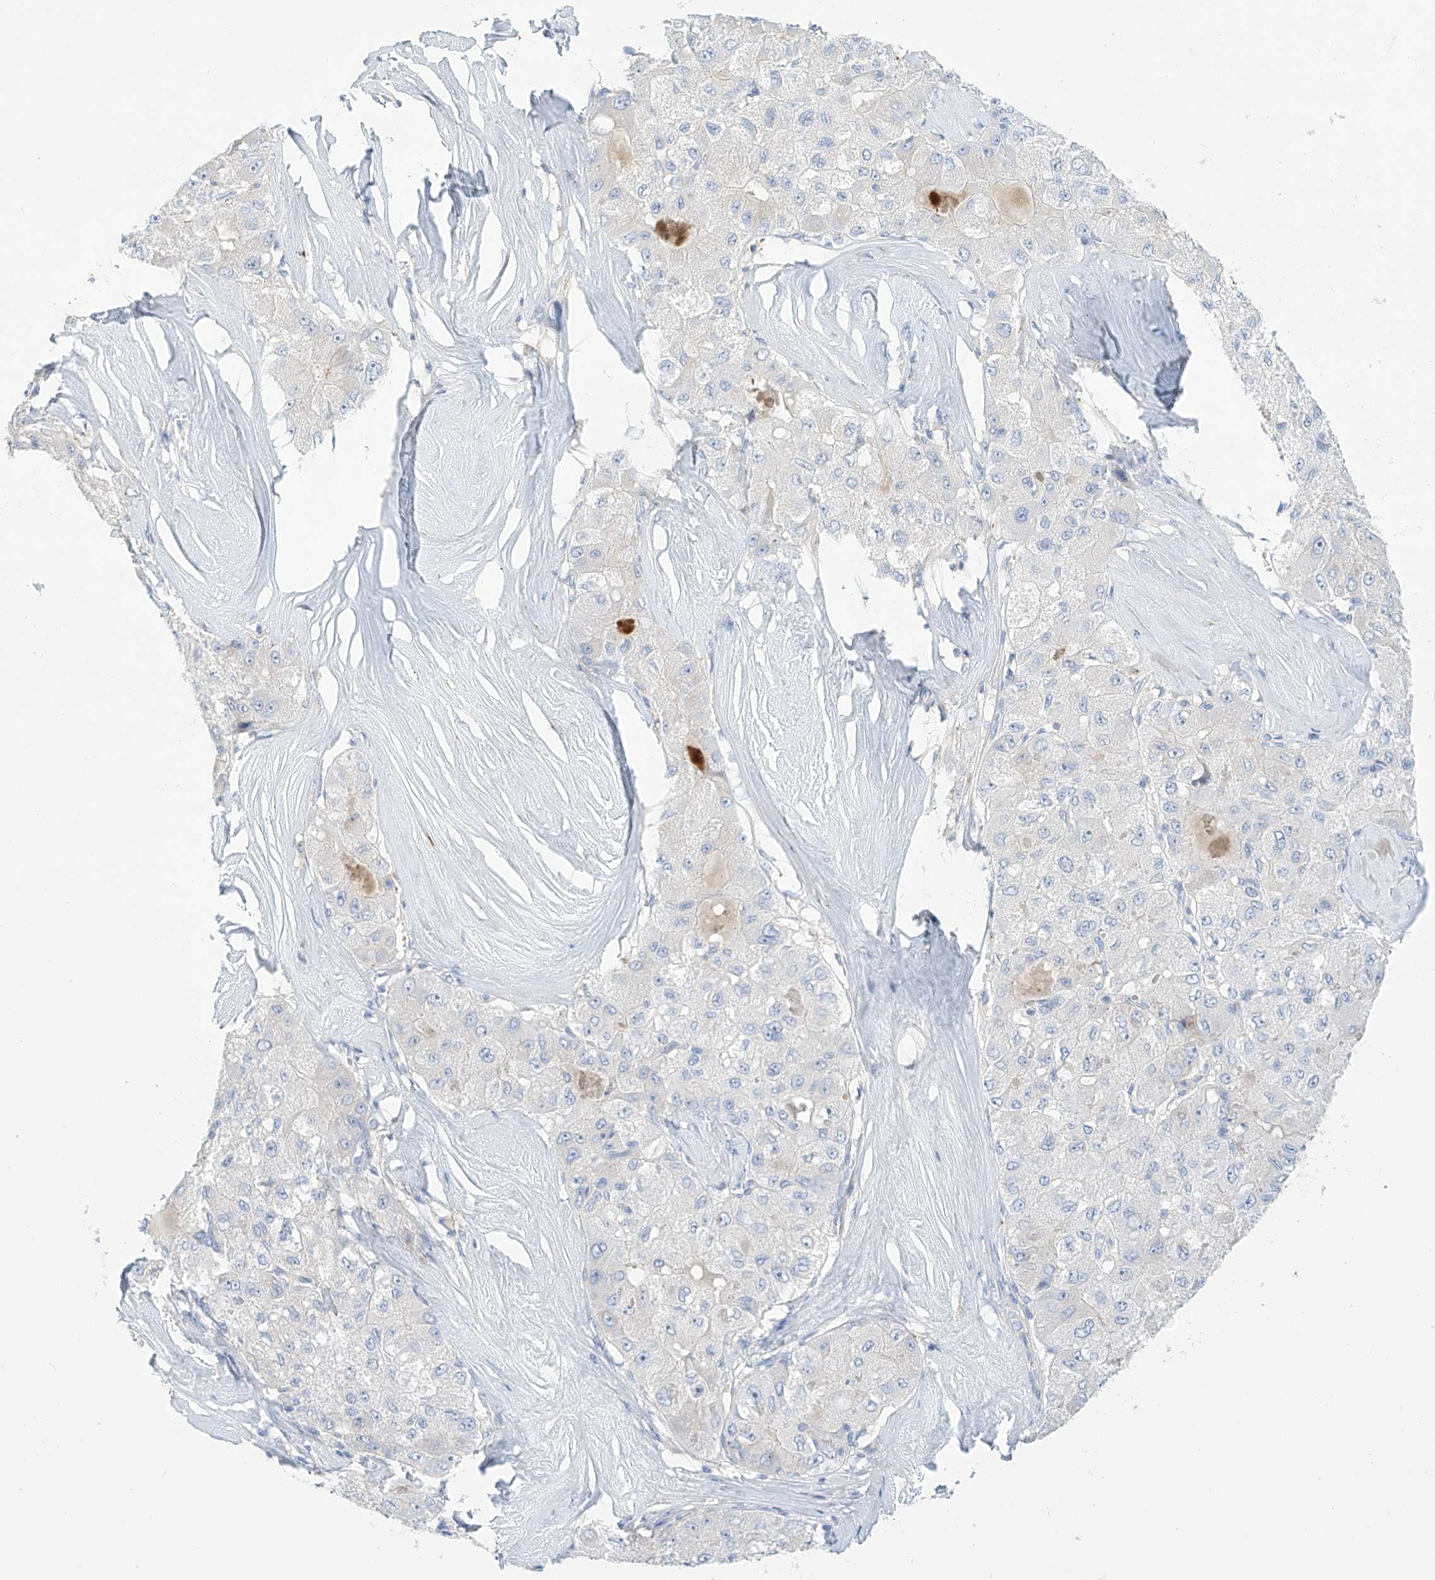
{"staining": {"intensity": "negative", "quantity": "none", "location": "none"}, "tissue": "liver cancer", "cell_type": "Tumor cells", "image_type": "cancer", "snomed": [{"axis": "morphology", "description": "Carcinoma, Hepatocellular, NOS"}, {"axis": "topography", "description": "Liver"}], "caption": "Liver cancer stained for a protein using immunohistochemistry (IHC) exhibits no expression tumor cells.", "gene": "FABP2", "patient": {"sex": "male", "age": 80}}